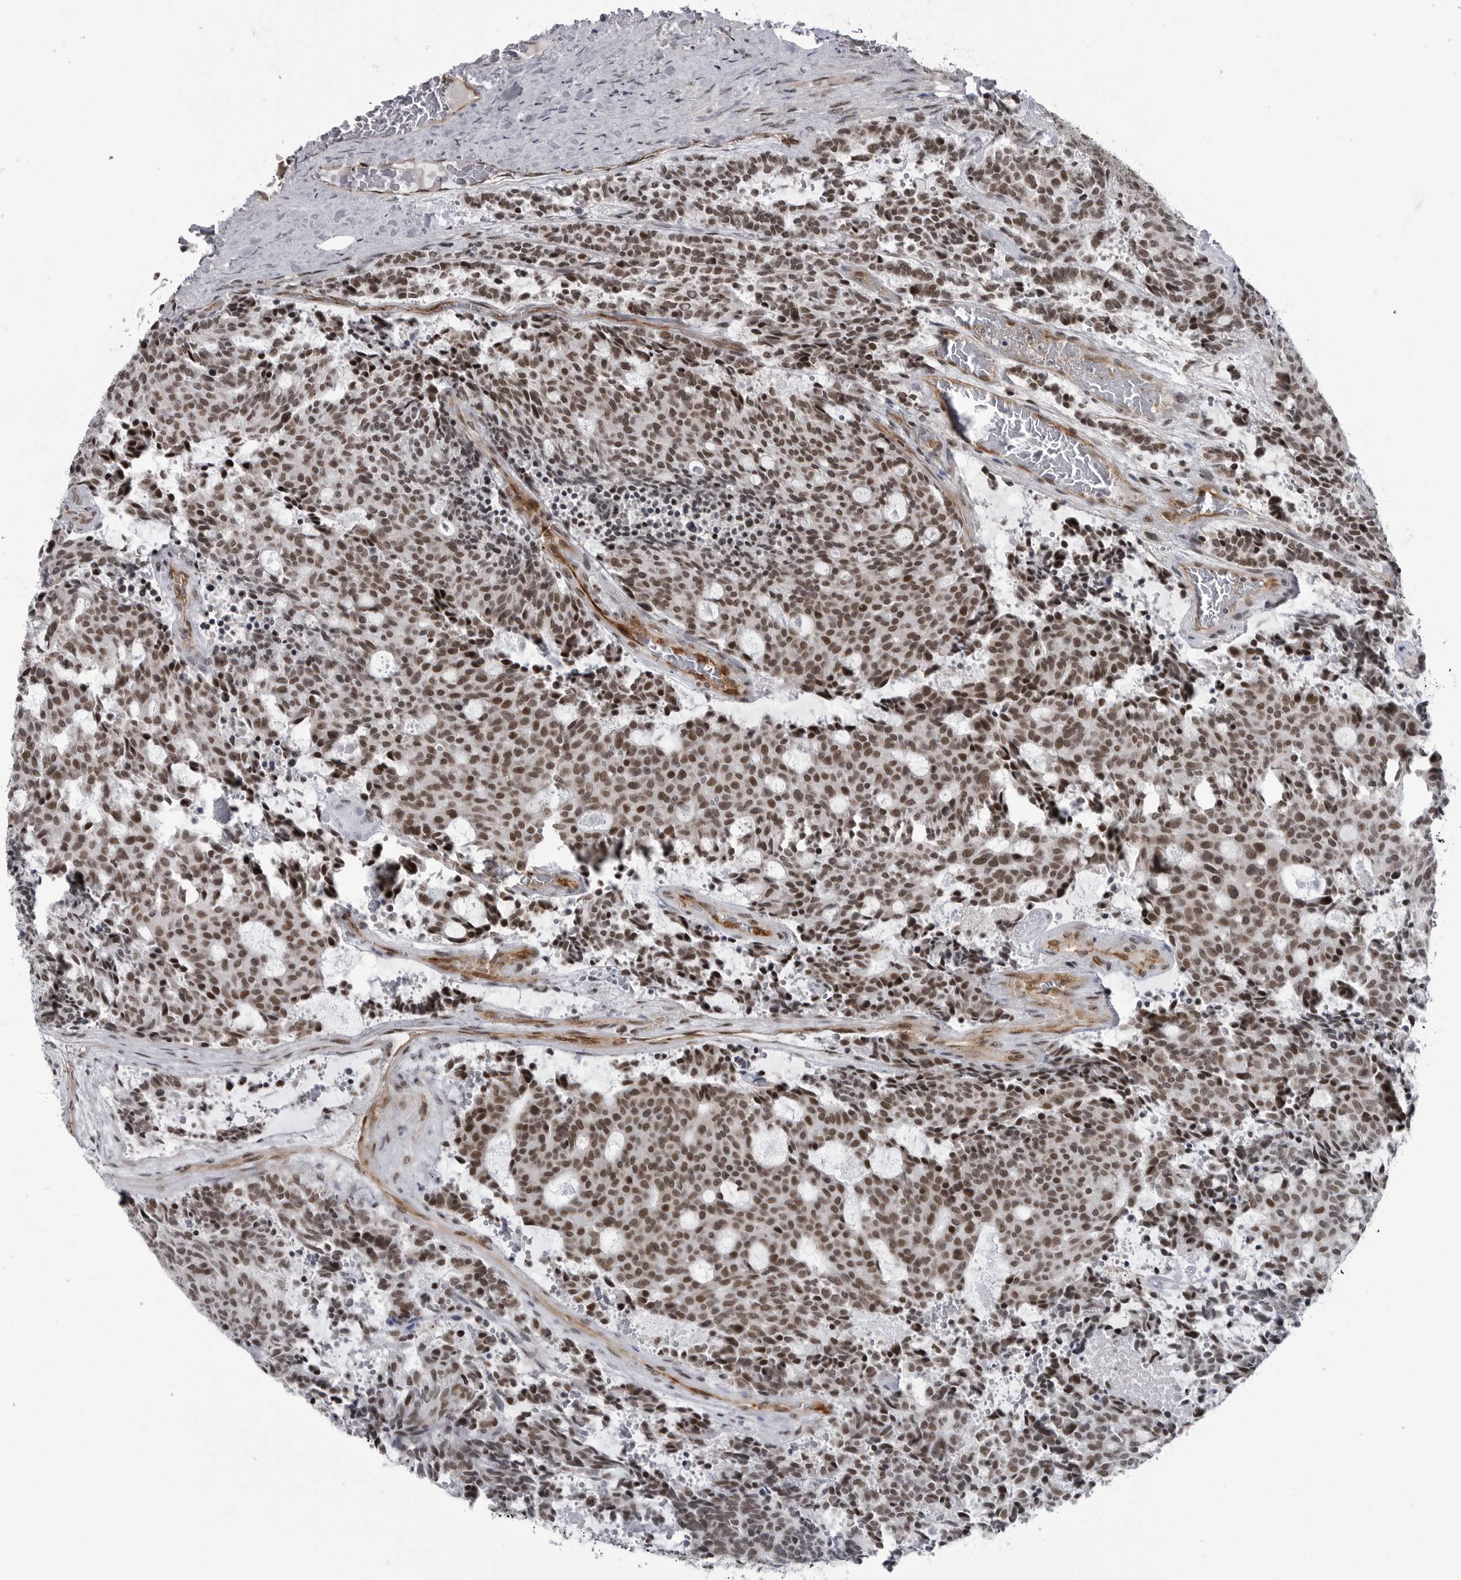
{"staining": {"intensity": "moderate", "quantity": ">75%", "location": "nuclear"}, "tissue": "carcinoid", "cell_type": "Tumor cells", "image_type": "cancer", "snomed": [{"axis": "morphology", "description": "Carcinoid, malignant, NOS"}, {"axis": "topography", "description": "Pancreas"}], "caption": "Carcinoid was stained to show a protein in brown. There is medium levels of moderate nuclear positivity in about >75% of tumor cells.", "gene": "RNF26", "patient": {"sex": "female", "age": 54}}